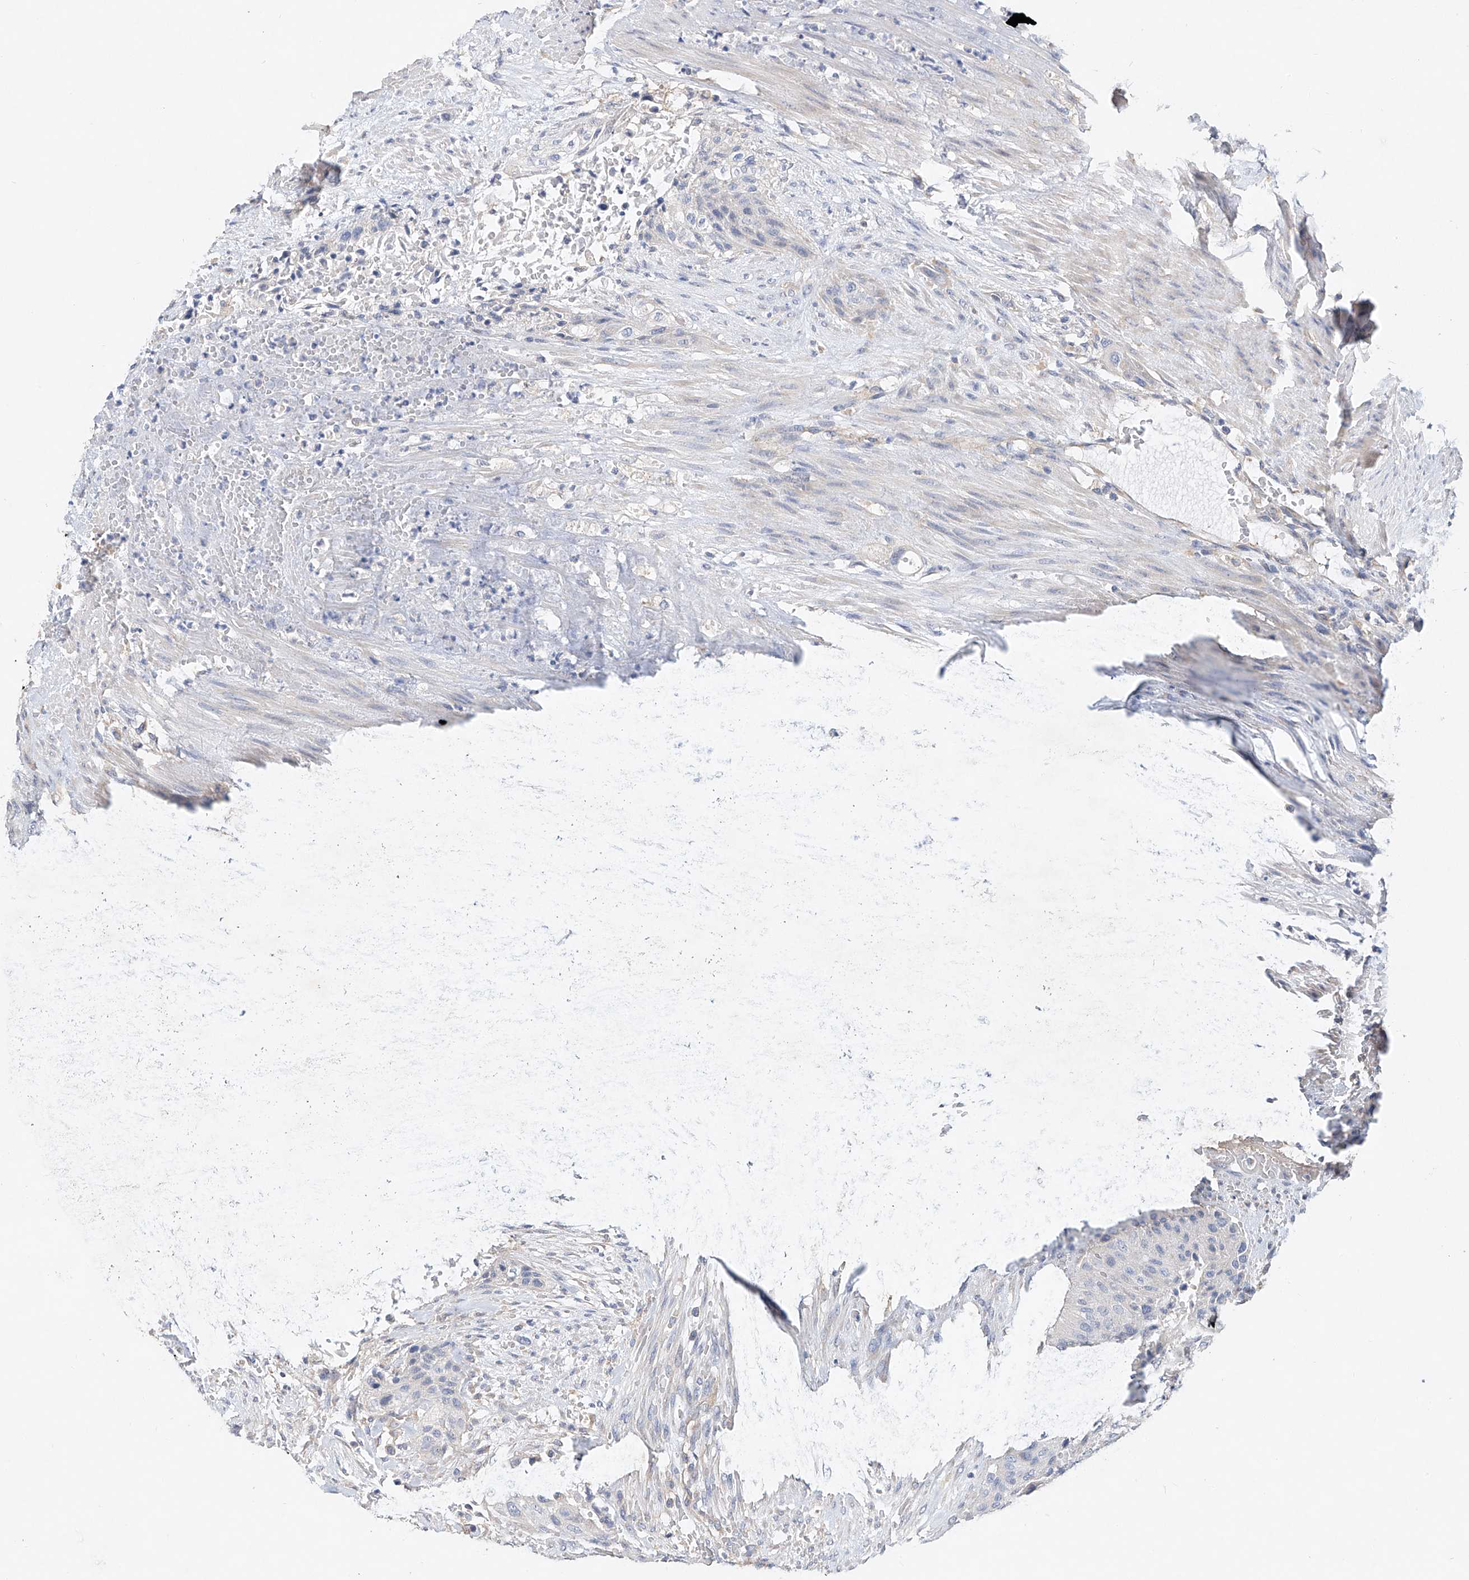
{"staining": {"intensity": "negative", "quantity": "none", "location": "none"}, "tissue": "urothelial cancer", "cell_type": "Tumor cells", "image_type": "cancer", "snomed": [{"axis": "morphology", "description": "Urothelial carcinoma, High grade"}, {"axis": "topography", "description": "Urinary bladder"}], "caption": "Tumor cells are negative for protein expression in human urothelial cancer.", "gene": "AMD1", "patient": {"sex": "male", "age": 35}}